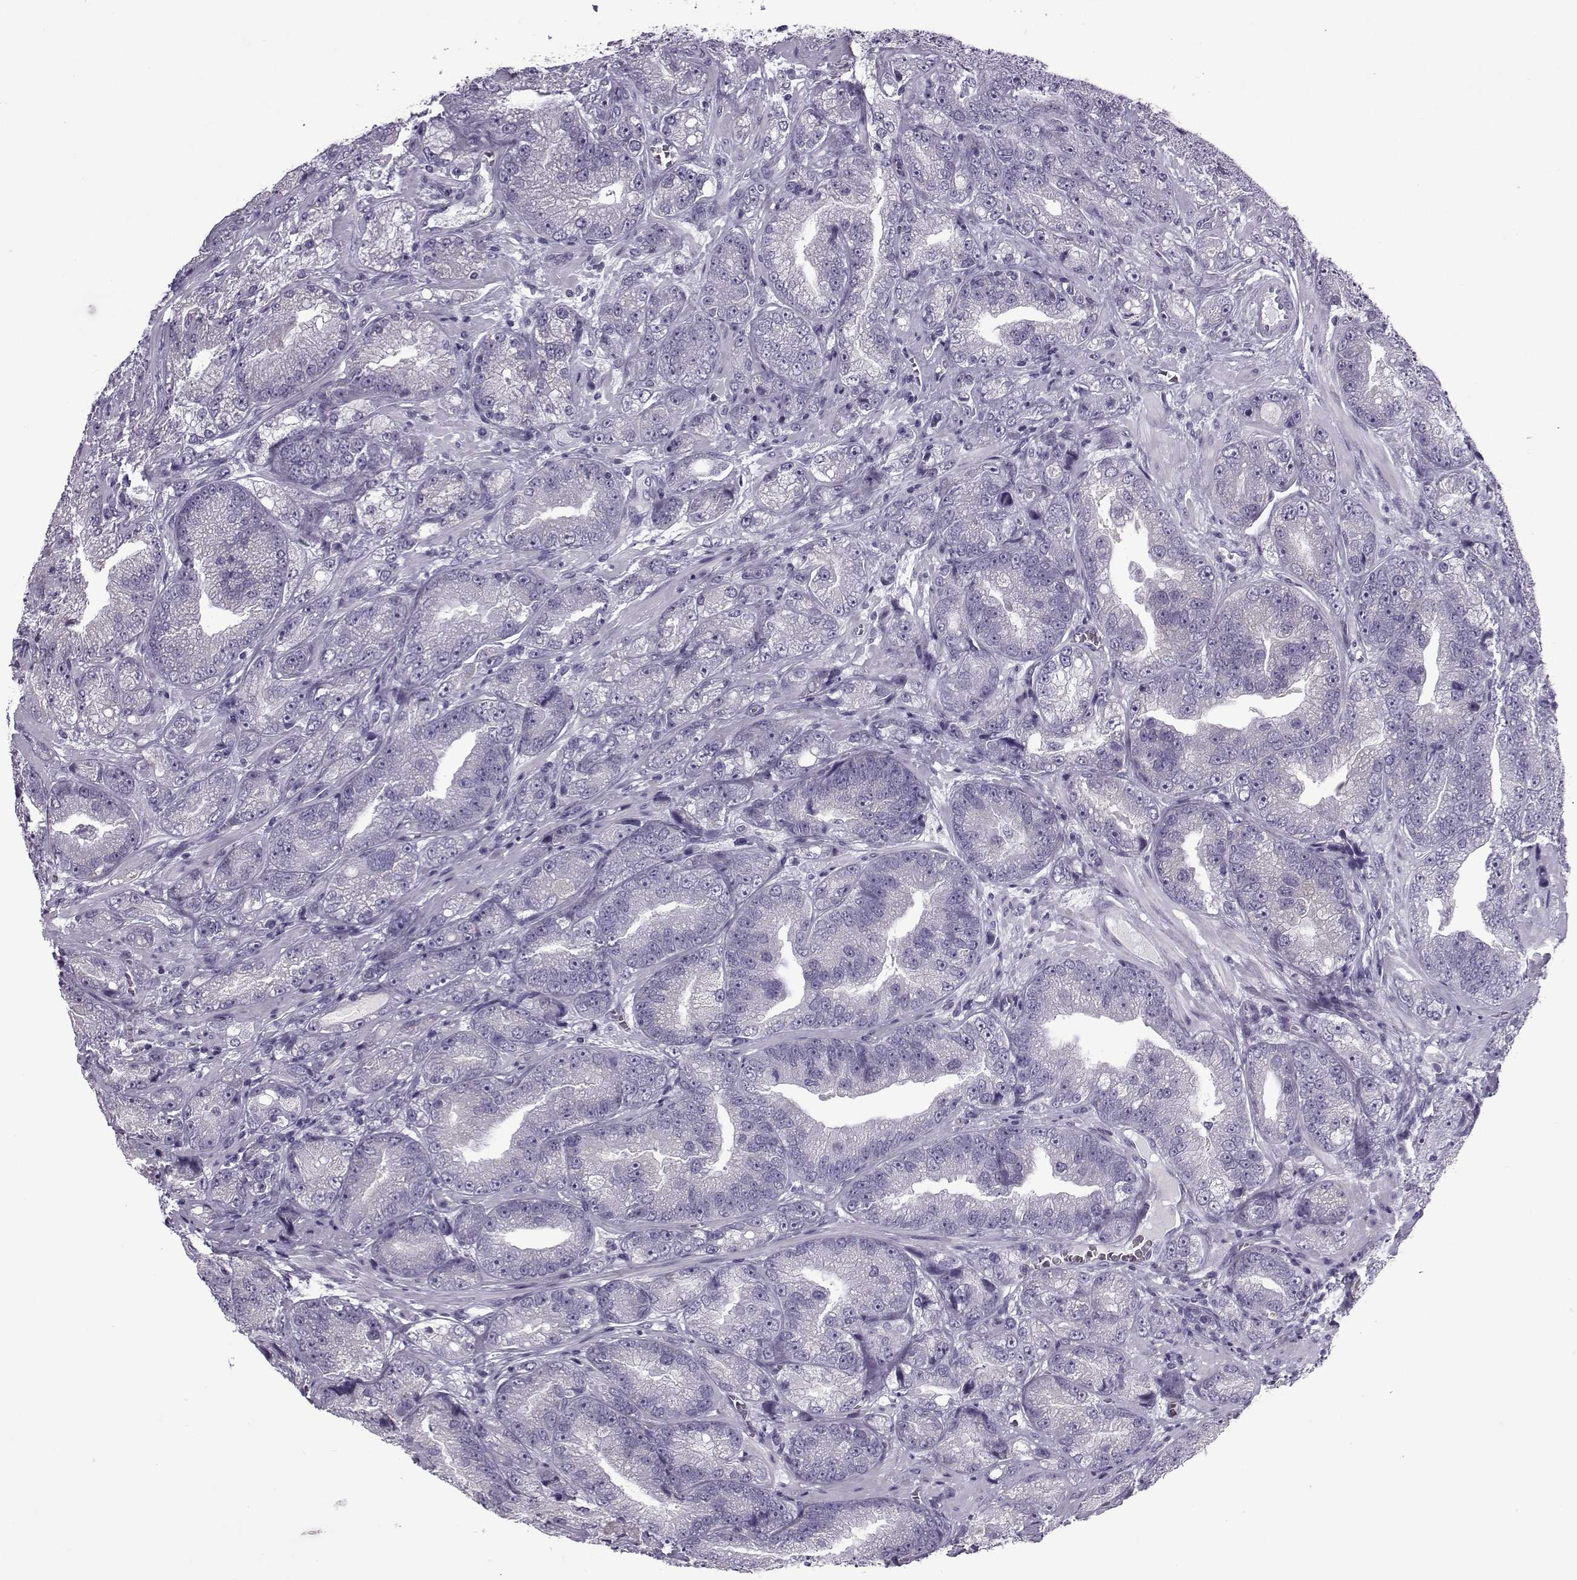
{"staining": {"intensity": "negative", "quantity": "none", "location": "none"}, "tissue": "prostate cancer", "cell_type": "Tumor cells", "image_type": "cancer", "snomed": [{"axis": "morphology", "description": "Adenocarcinoma, NOS"}, {"axis": "topography", "description": "Prostate"}], "caption": "A photomicrograph of human prostate cancer (adenocarcinoma) is negative for staining in tumor cells.", "gene": "OIP5", "patient": {"sex": "male", "age": 63}}